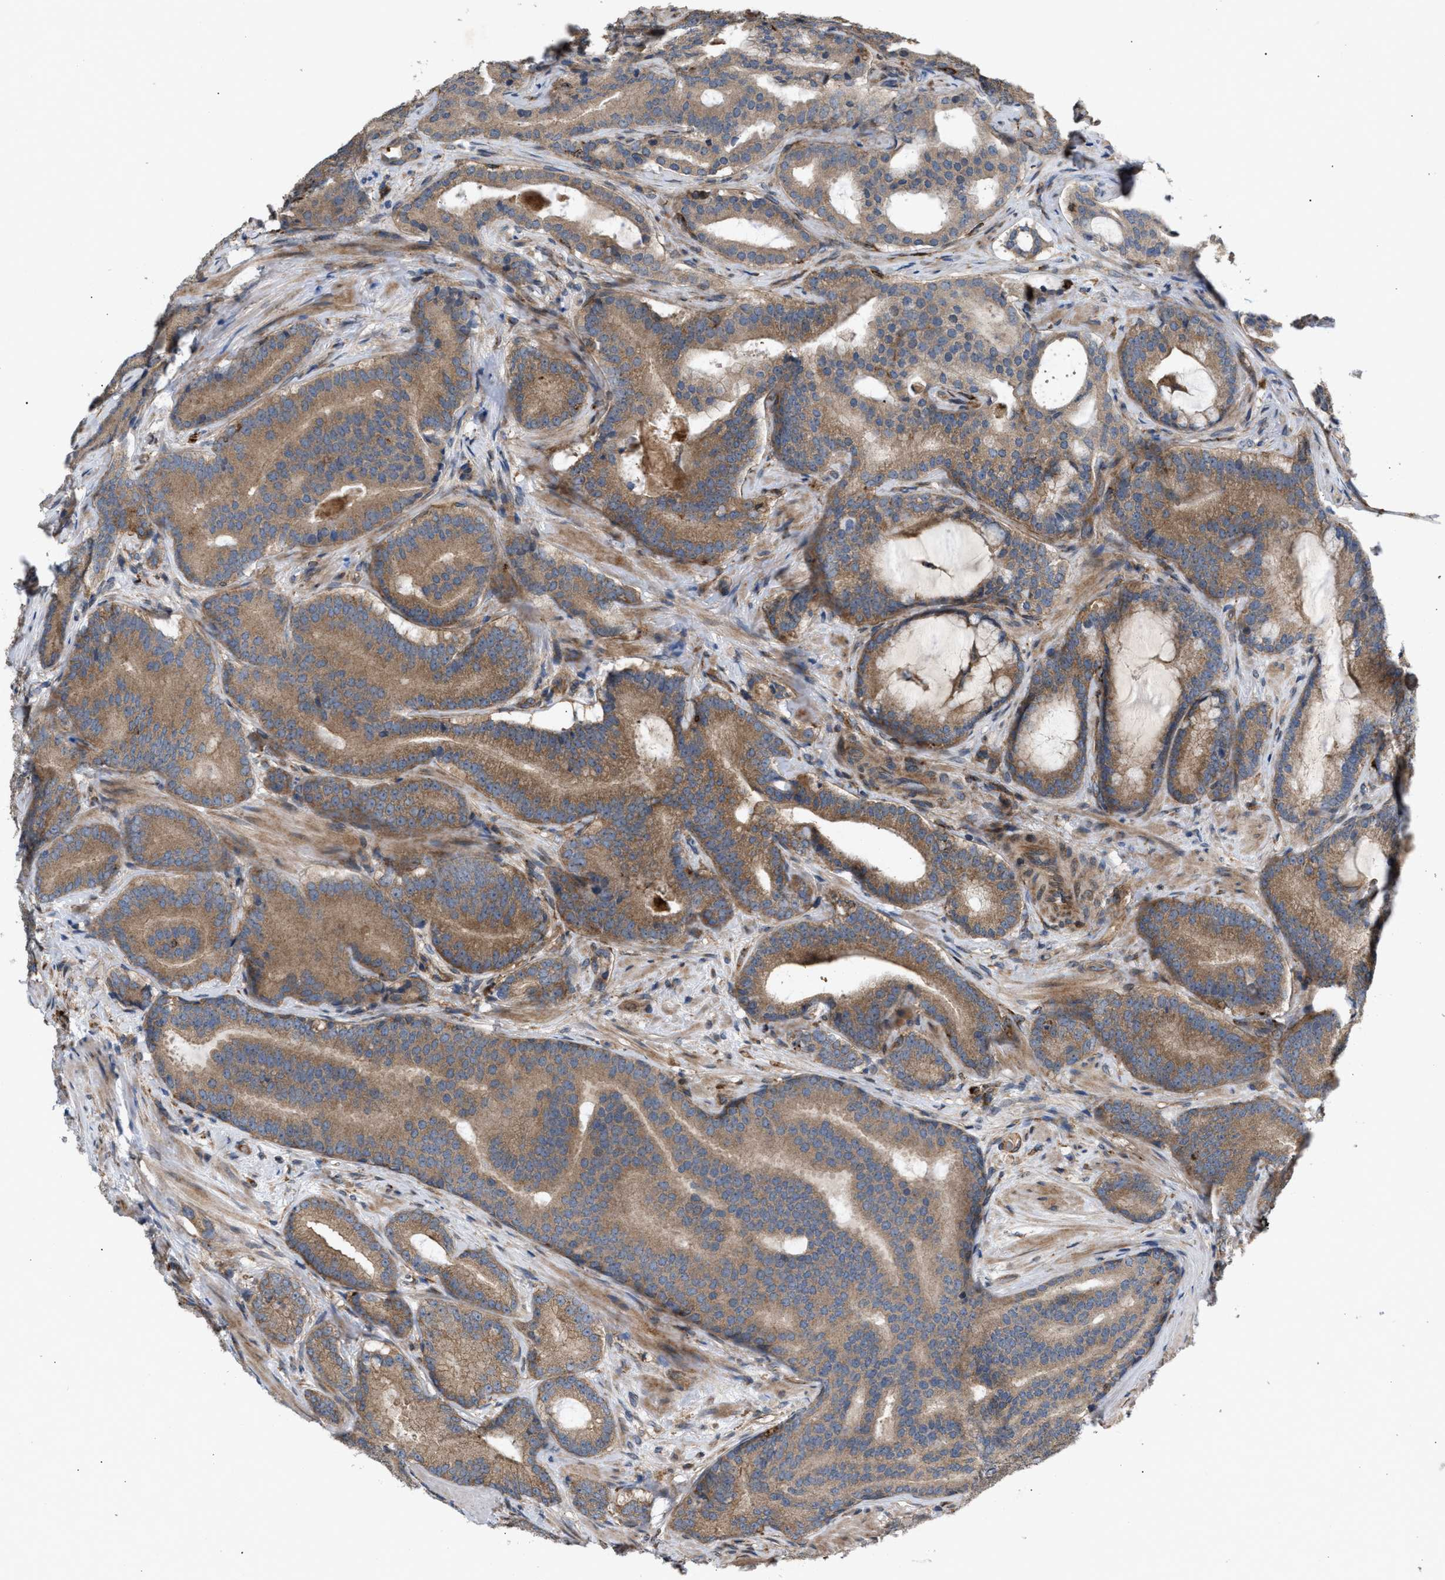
{"staining": {"intensity": "moderate", "quantity": ">75%", "location": "cytoplasmic/membranous"}, "tissue": "prostate cancer", "cell_type": "Tumor cells", "image_type": "cancer", "snomed": [{"axis": "morphology", "description": "Adenocarcinoma, High grade"}, {"axis": "topography", "description": "Prostate"}], "caption": "Moderate cytoplasmic/membranous expression is identified in approximately >75% of tumor cells in prostate high-grade adenocarcinoma.", "gene": "GCC1", "patient": {"sex": "male", "age": 55}}